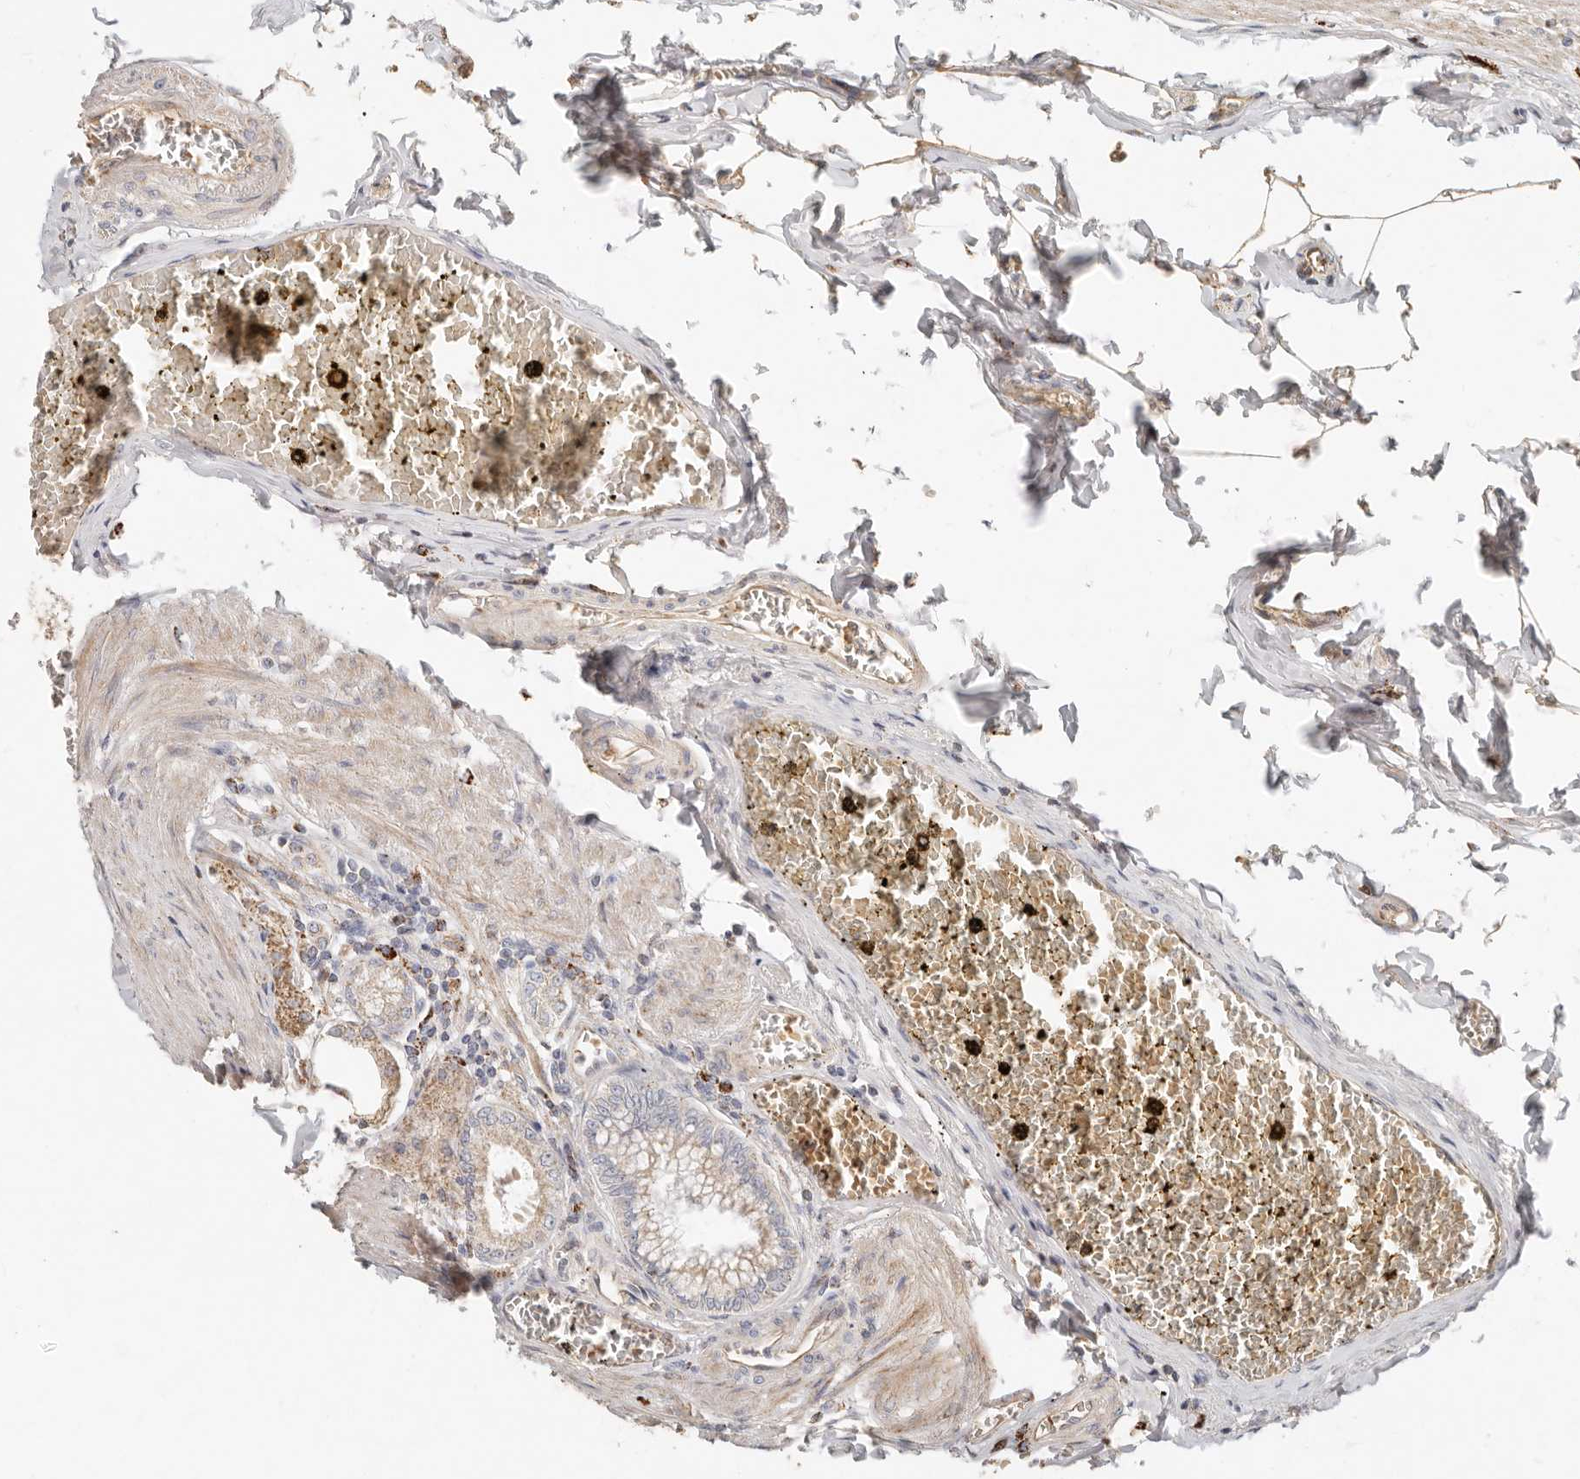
{"staining": {"intensity": "strong", "quantity": ">75%", "location": "cytoplasmic/membranous"}, "tissue": "stomach", "cell_type": "Glandular cells", "image_type": "normal", "snomed": [{"axis": "morphology", "description": "Normal tissue, NOS"}, {"axis": "topography", "description": "Stomach, lower"}], "caption": "Immunohistochemistry (IHC) (DAB) staining of normal human stomach reveals strong cytoplasmic/membranous protein expression in approximately >75% of glandular cells.", "gene": "ARHGEF10L", "patient": {"sex": "male", "age": 71}}